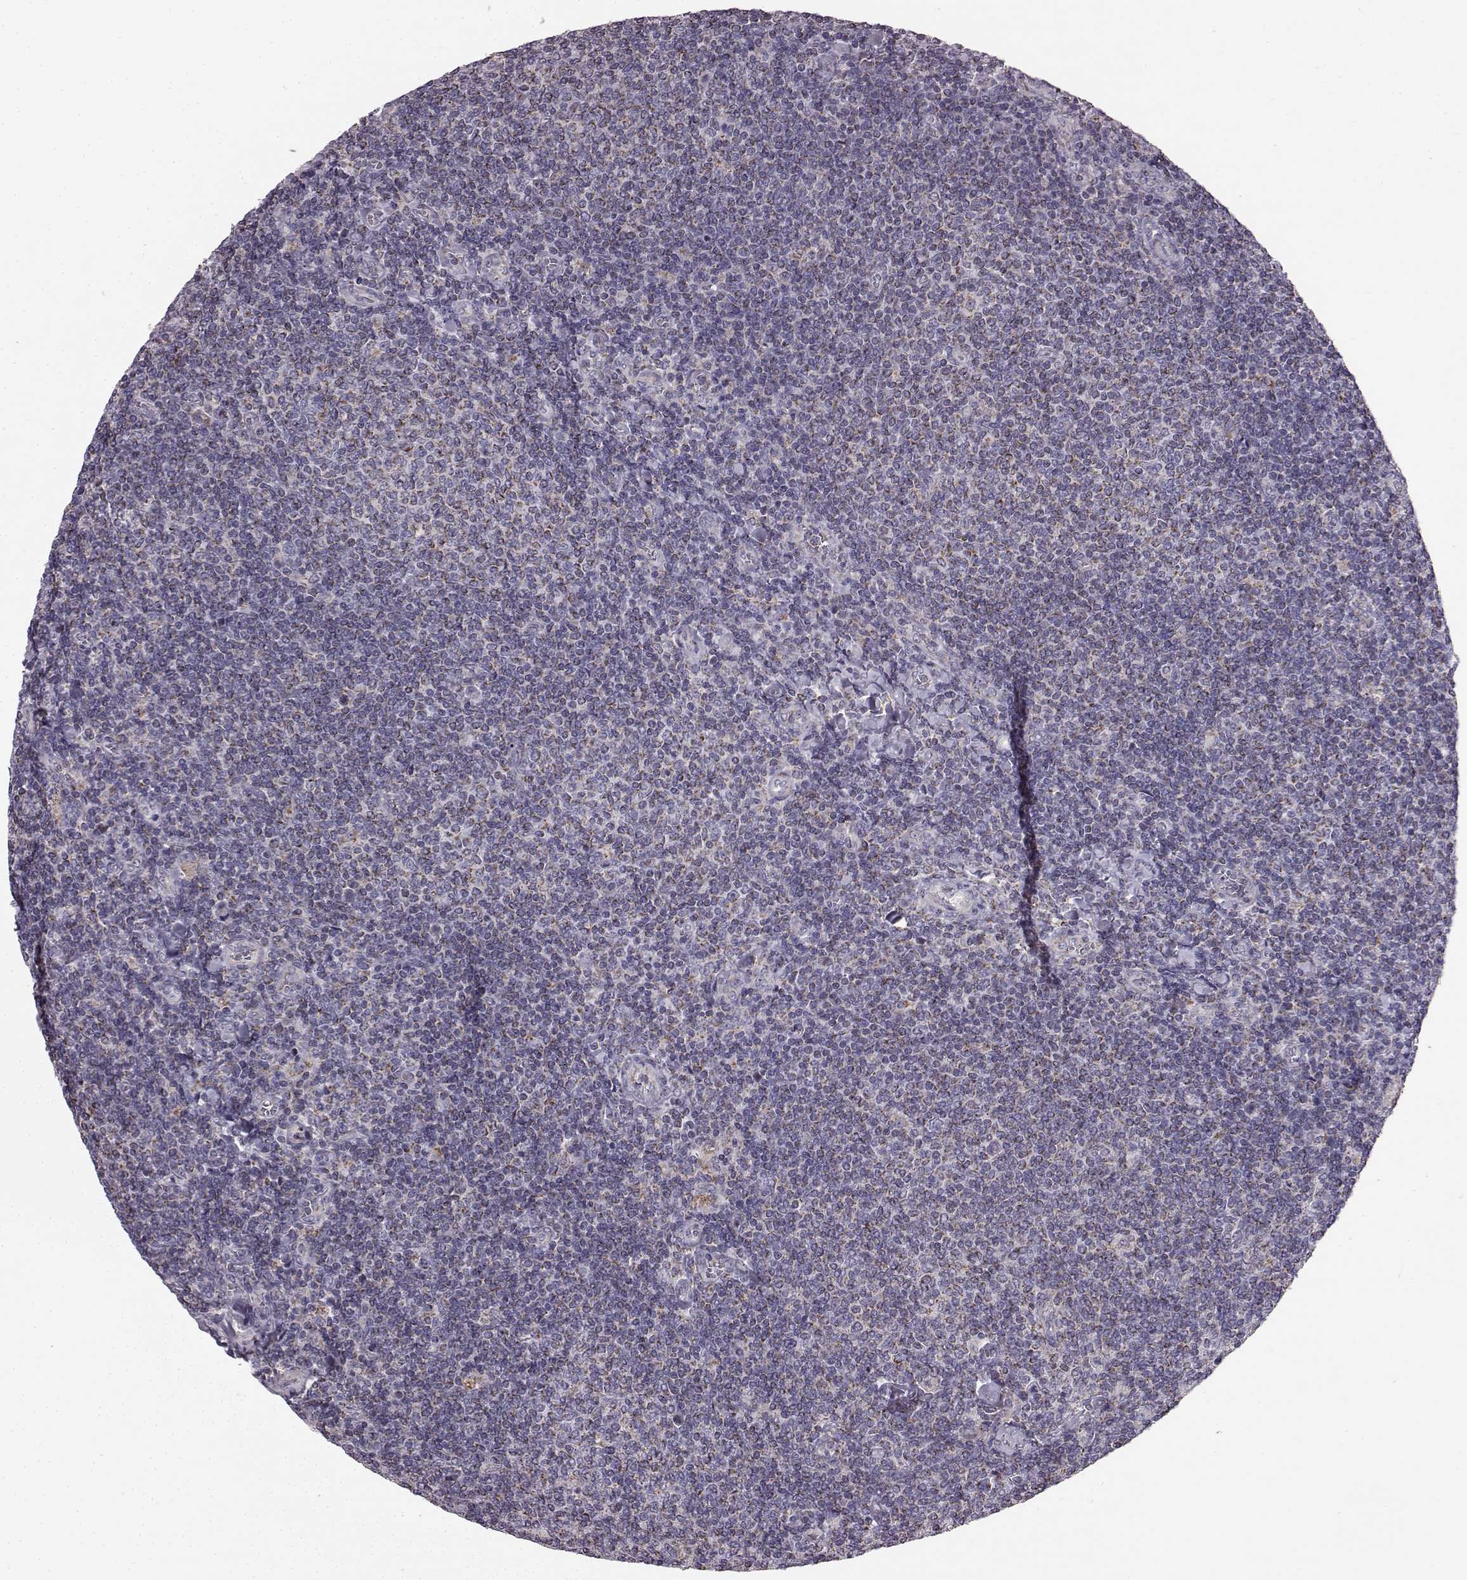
{"staining": {"intensity": "negative", "quantity": "none", "location": "none"}, "tissue": "lymphoma", "cell_type": "Tumor cells", "image_type": "cancer", "snomed": [{"axis": "morphology", "description": "Malignant lymphoma, non-Hodgkin's type, Low grade"}, {"axis": "topography", "description": "Lymph node"}], "caption": "An immunohistochemistry photomicrograph of lymphoma is shown. There is no staining in tumor cells of lymphoma.", "gene": "FAM8A1", "patient": {"sex": "male", "age": 52}}